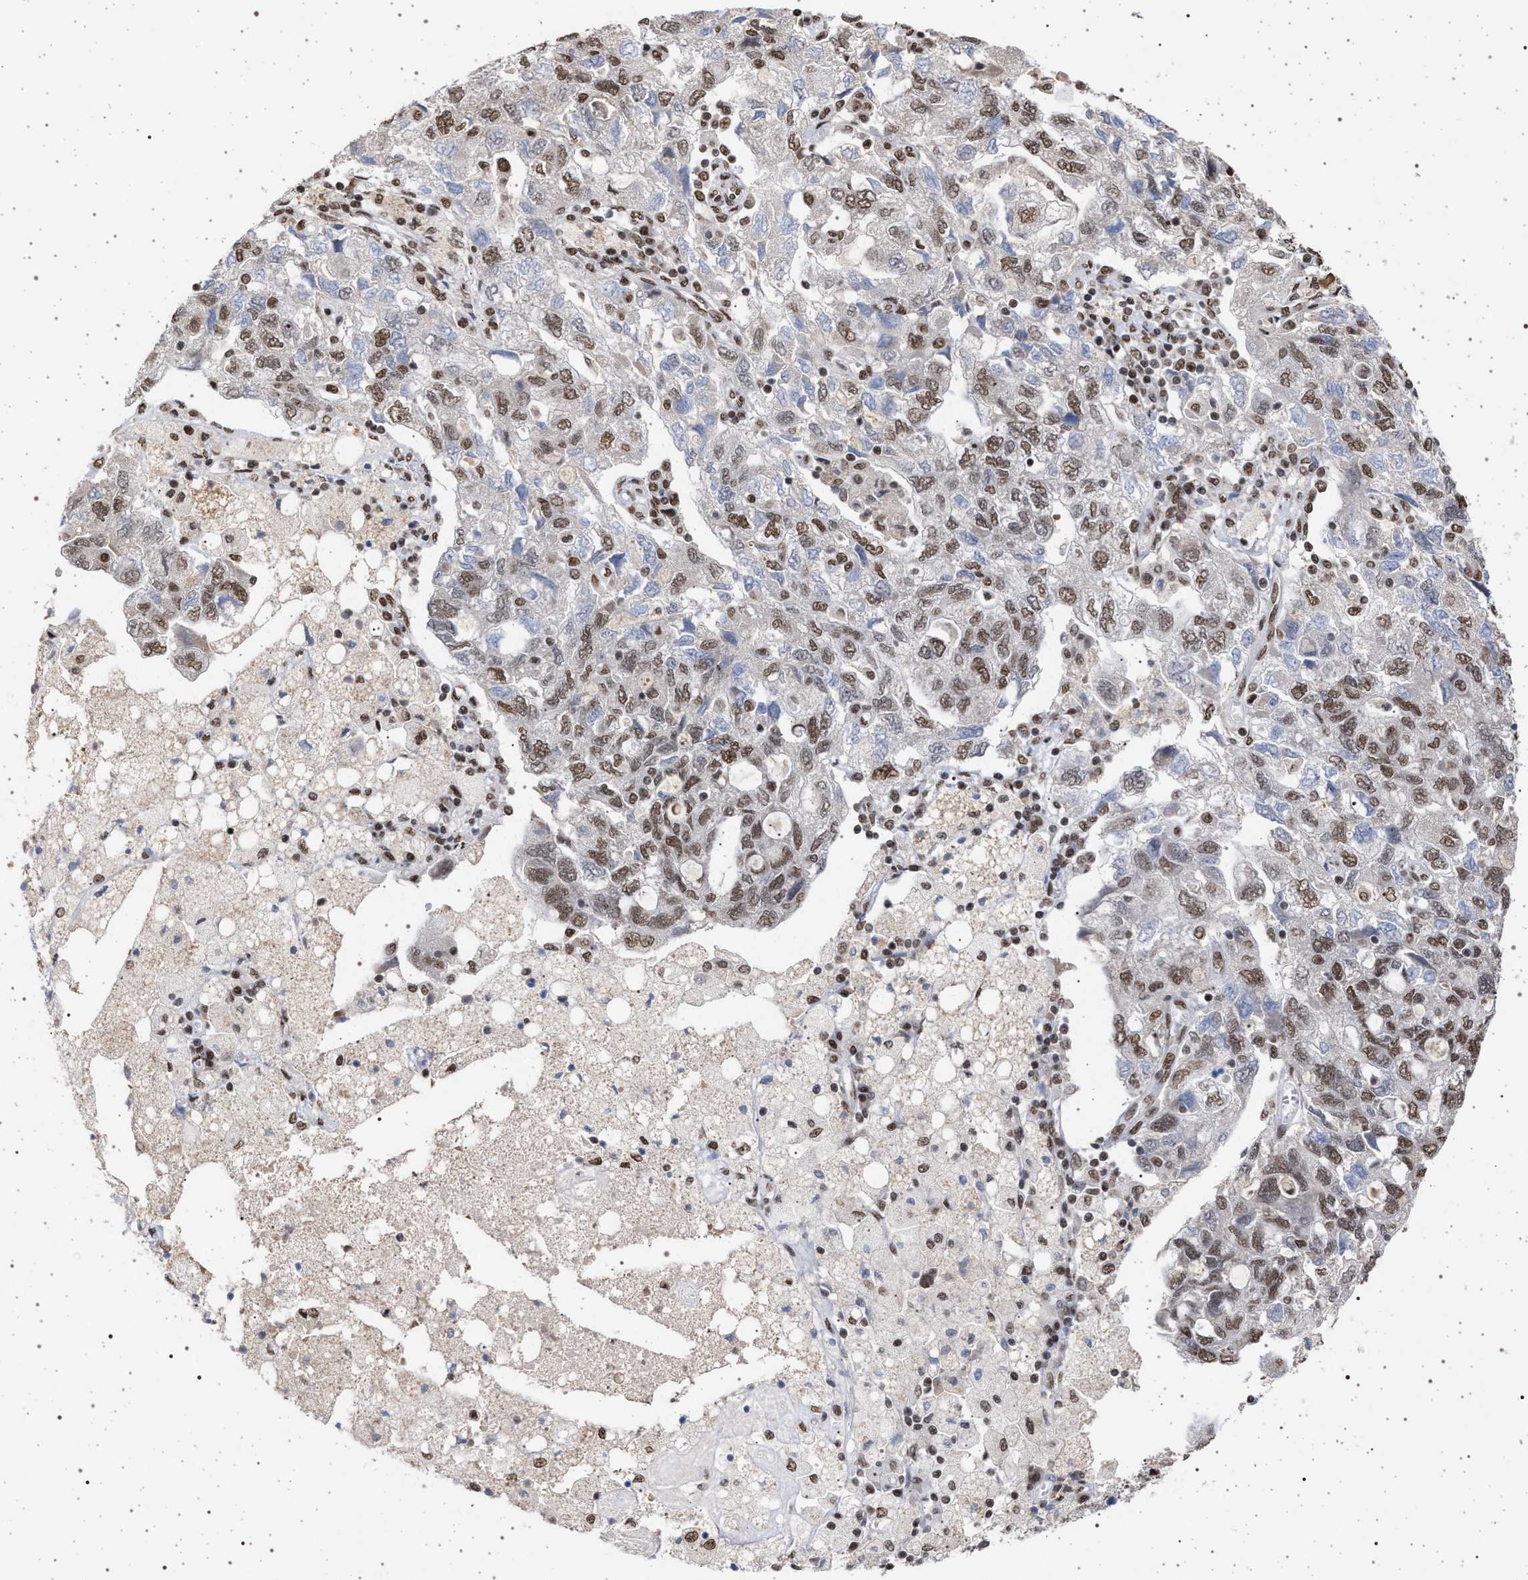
{"staining": {"intensity": "moderate", "quantity": "25%-75%", "location": "nuclear"}, "tissue": "ovarian cancer", "cell_type": "Tumor cells", "image_type": "cancer", "snomed": [{"axis": "morphology", "description": "Carcinoma, NOS"}, {"axis": "morphology", "description": "Cystadenocarcinoma, serous, NOS"}, {"axis": "topography", "description": "Ovary"}], "caption": "This micrograph reveals IHC staining of human carcinoma (ovarian), with medium moderate nuclear expression in approximately 25%-75% of tumor cells.", "gene": "PHF12", "patient": {"sex": "female", "age": 69}}